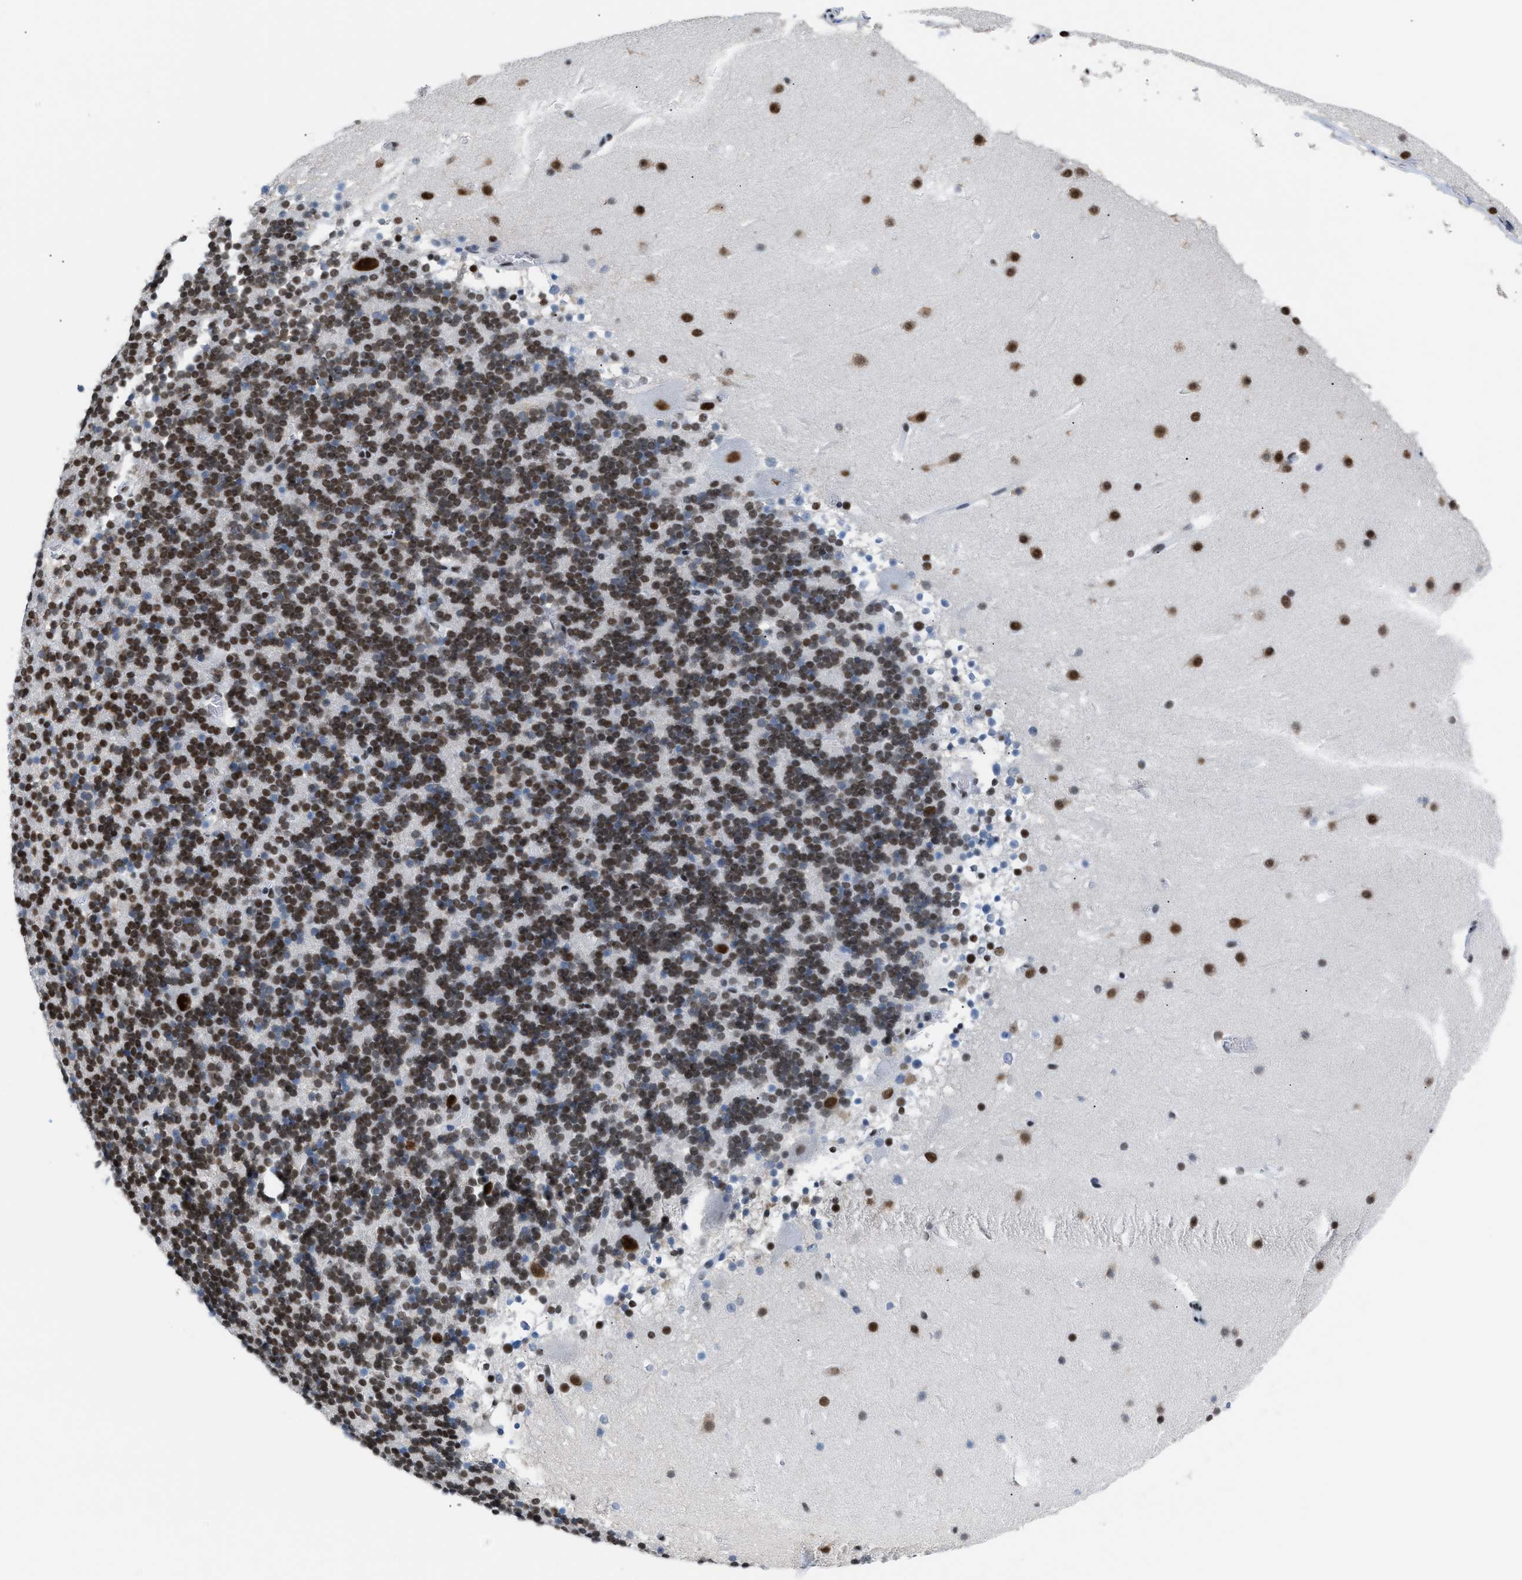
{"staining": {"intensity": "moderate", "quantity": ">75%", "location": "nuclear"}, "tissue": "cerebellum", "cell_type": "Cells in granular layer", "image_type": "normal", "snomed": [{"axis": "morphology", "description": "Normal tissue, NOS"}, {"axis": "topography", "description": "Cerebellum"}], "caption": "Moderate nuclear positivity is present in approximately >75% of cells in granular layer in normal cerebellum.", "gene": "CCAR2", "patient": {"sex": "male", "age": 45}}